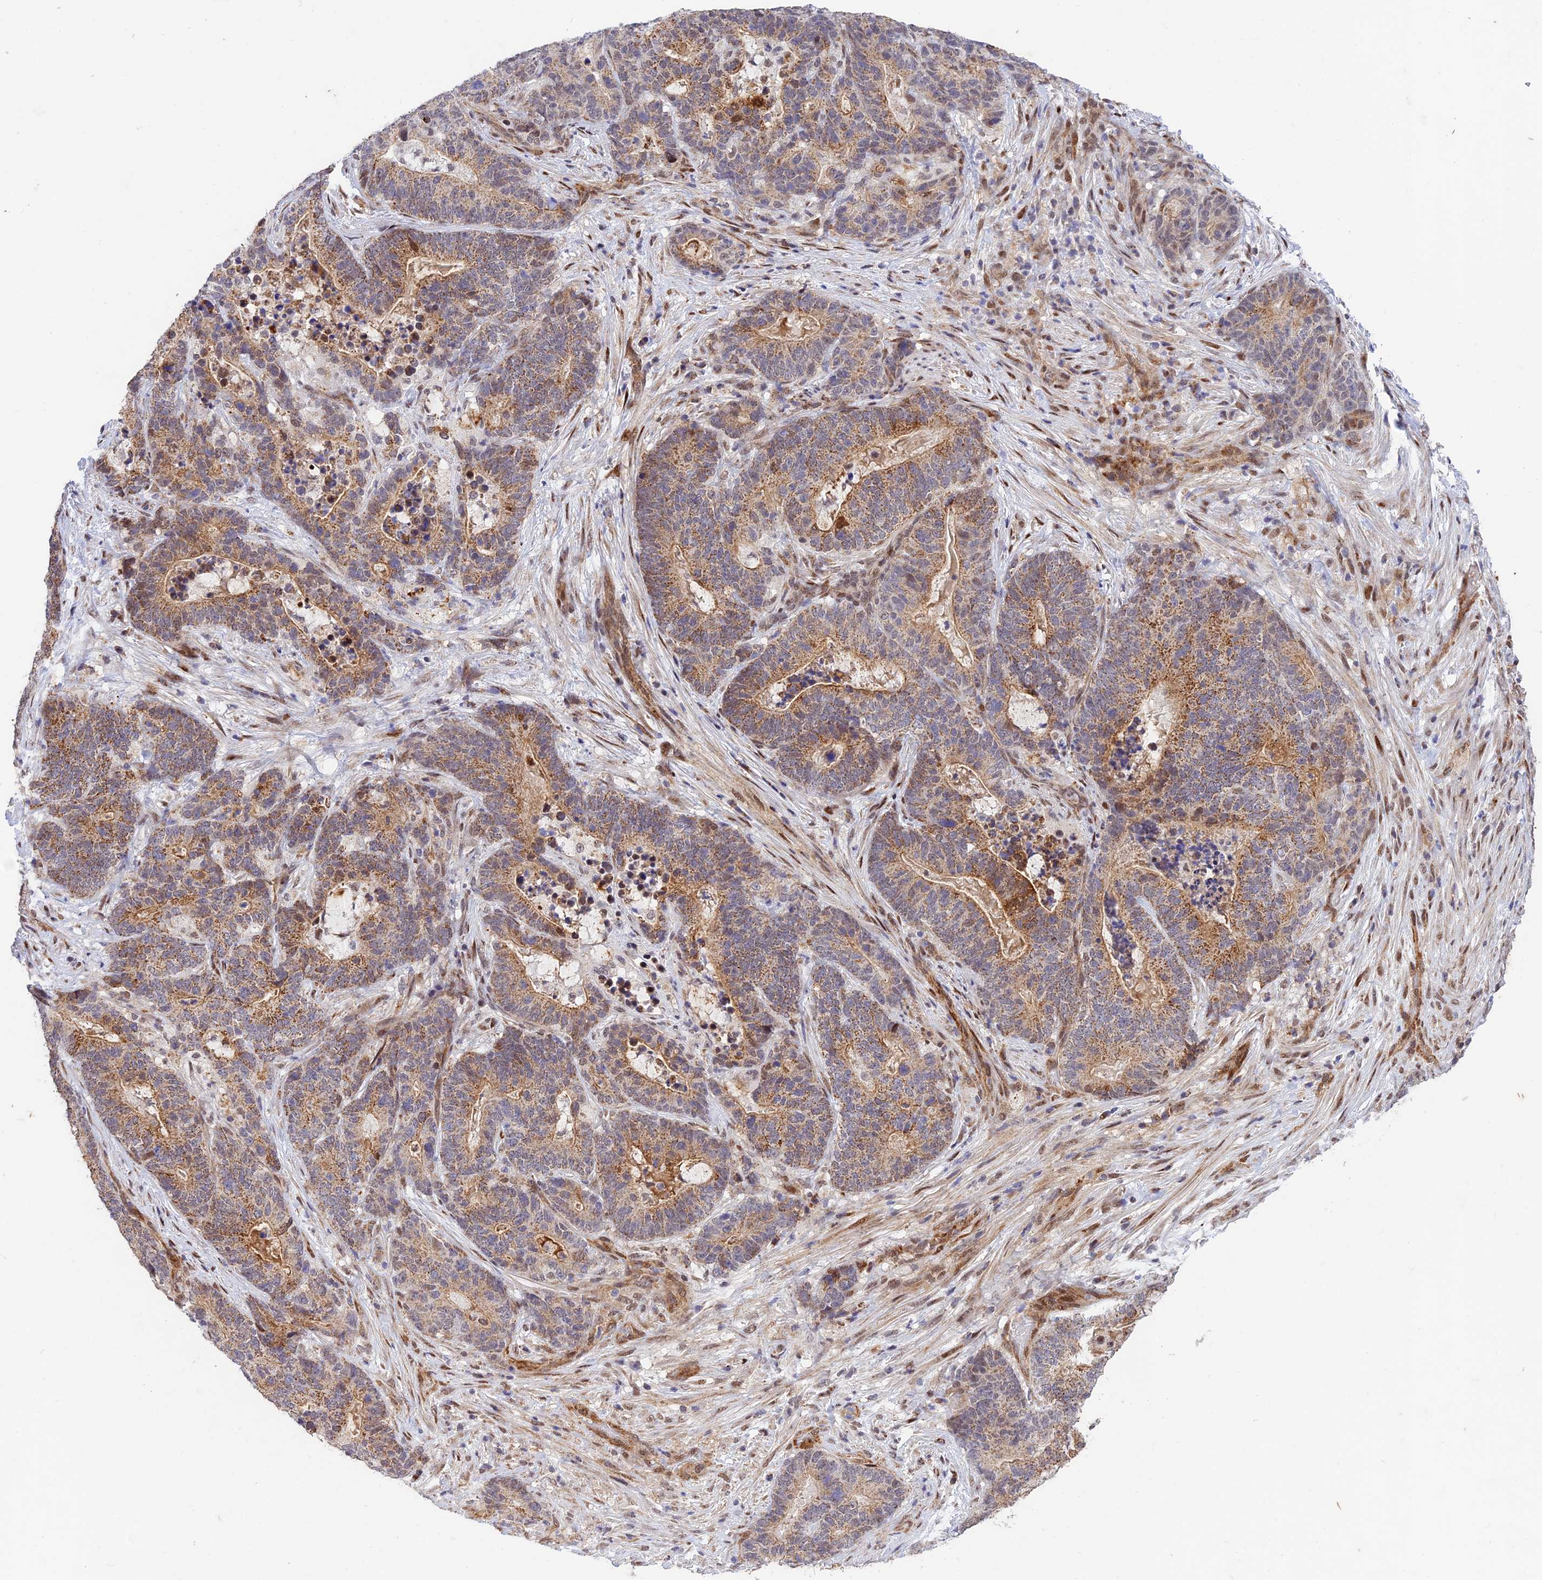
{"staining": {"intensity": "moderate", "quantity": ">75%", "location": "cytoplasmic/membranous"}, "tissue": "stomach cancer", "cell_type": "Tumor cells", "image_type": "cancer", "snomed": [{"axis": "morphology", "description": "Normal tissue, NOS"}, {"axis": "morphology", "description": "Adenocarcinoma, NOS"}, {"axis": "topography", "description": "Stomach"}], "caption": "The image displays a brown stain indicating the presence of a protein in the cytoplasmic/membranous of tumor cells in stomach cancer (adenocarcinoma).", "gene": "WDR55", "patient": {"sex": "female", "age": 64}}